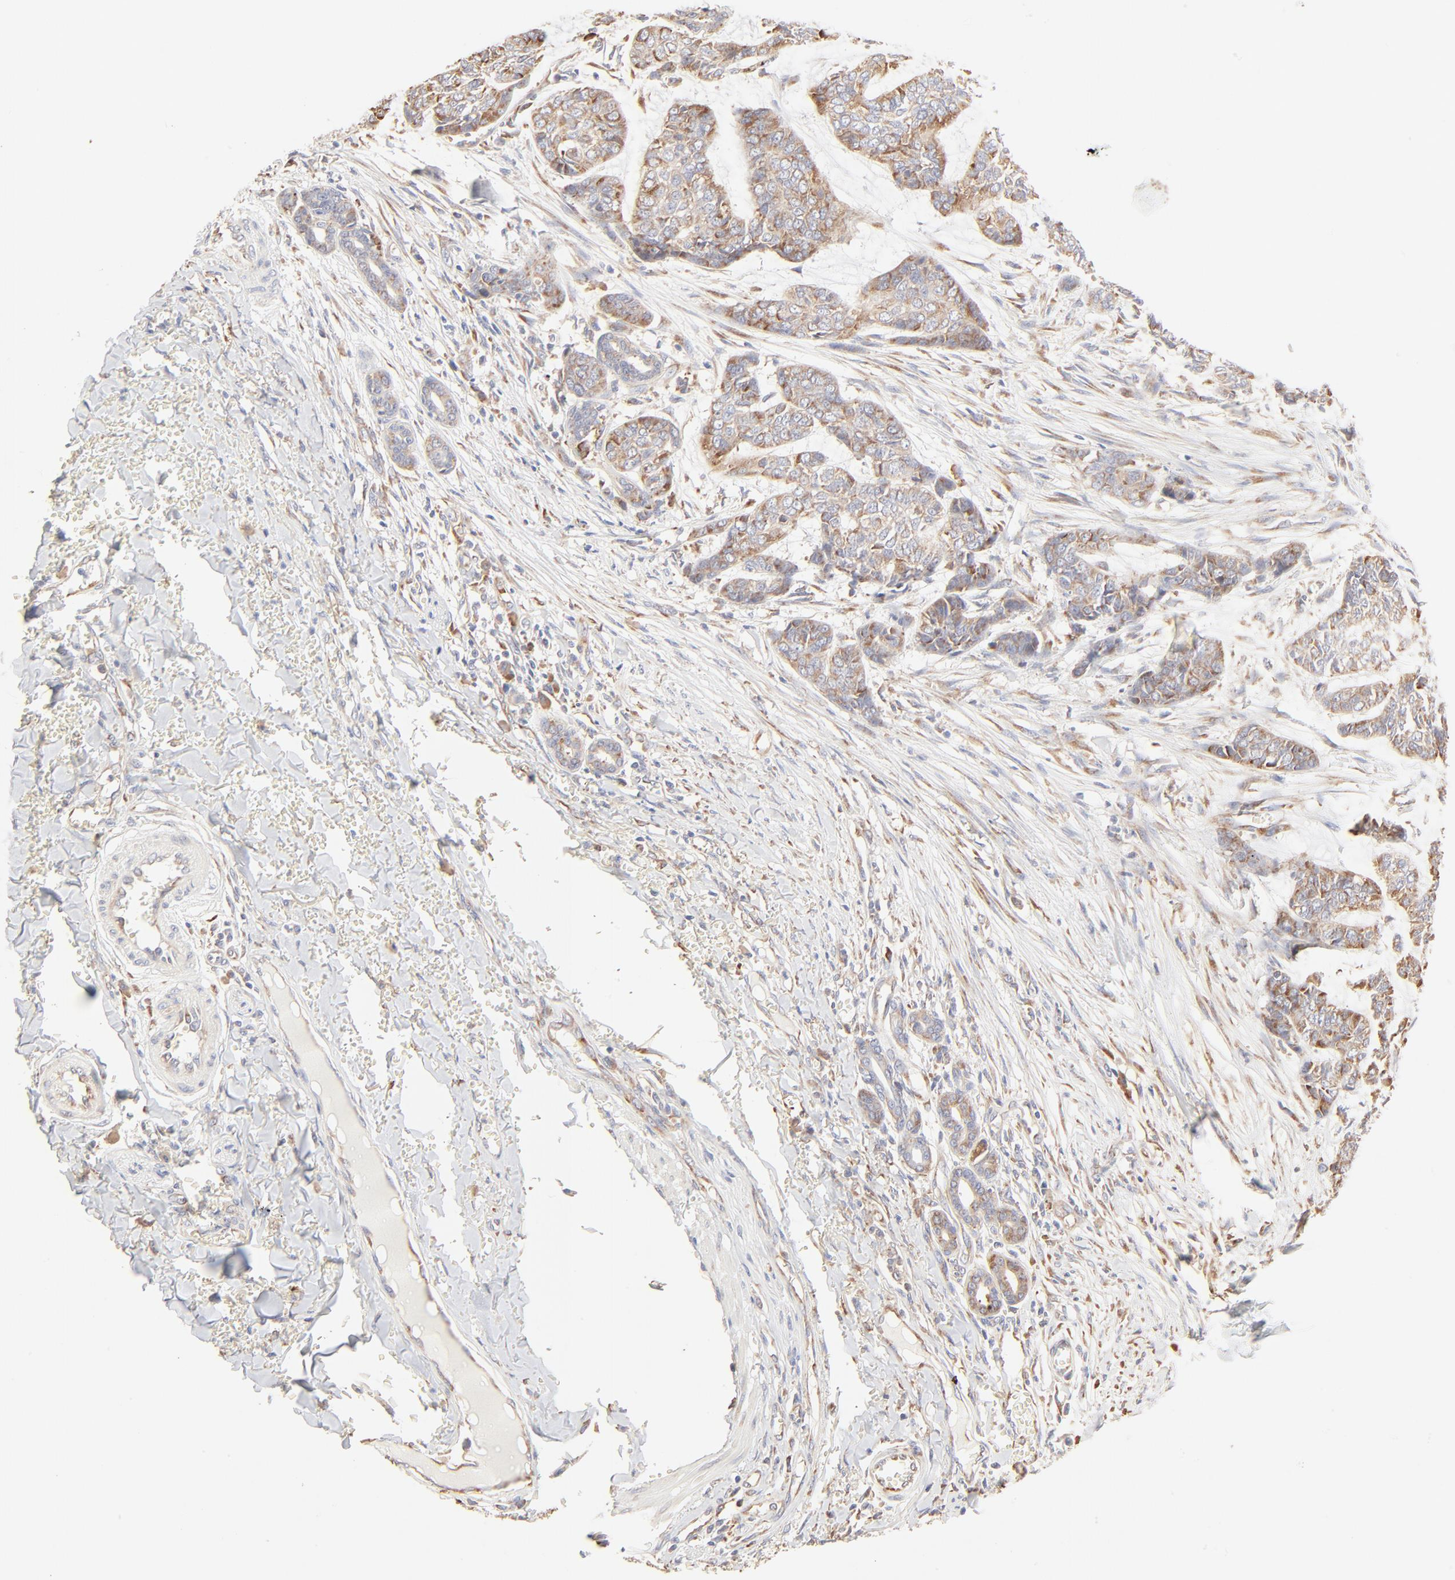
{"staining": {"intensity": "weak", "quantity": ">75%", "location": "cytoplasmic/membranous"}, "tissue": "skin cancer", "cell_type": "Tumor cells", "image_type": "cancer", "snomed": [{"axis": "morphology", "description": "Basal cell carcinoma"}, {"axis": "topography", "description": "Skin"}], "caption": "Skin cancer was stained to show a protein in brown. There is low levels of weak cytoplasmic/membranous positivity in about >75% of tumor cells.", "gene": "RPS20", "patient": {"sex": "female", "age": 64}}